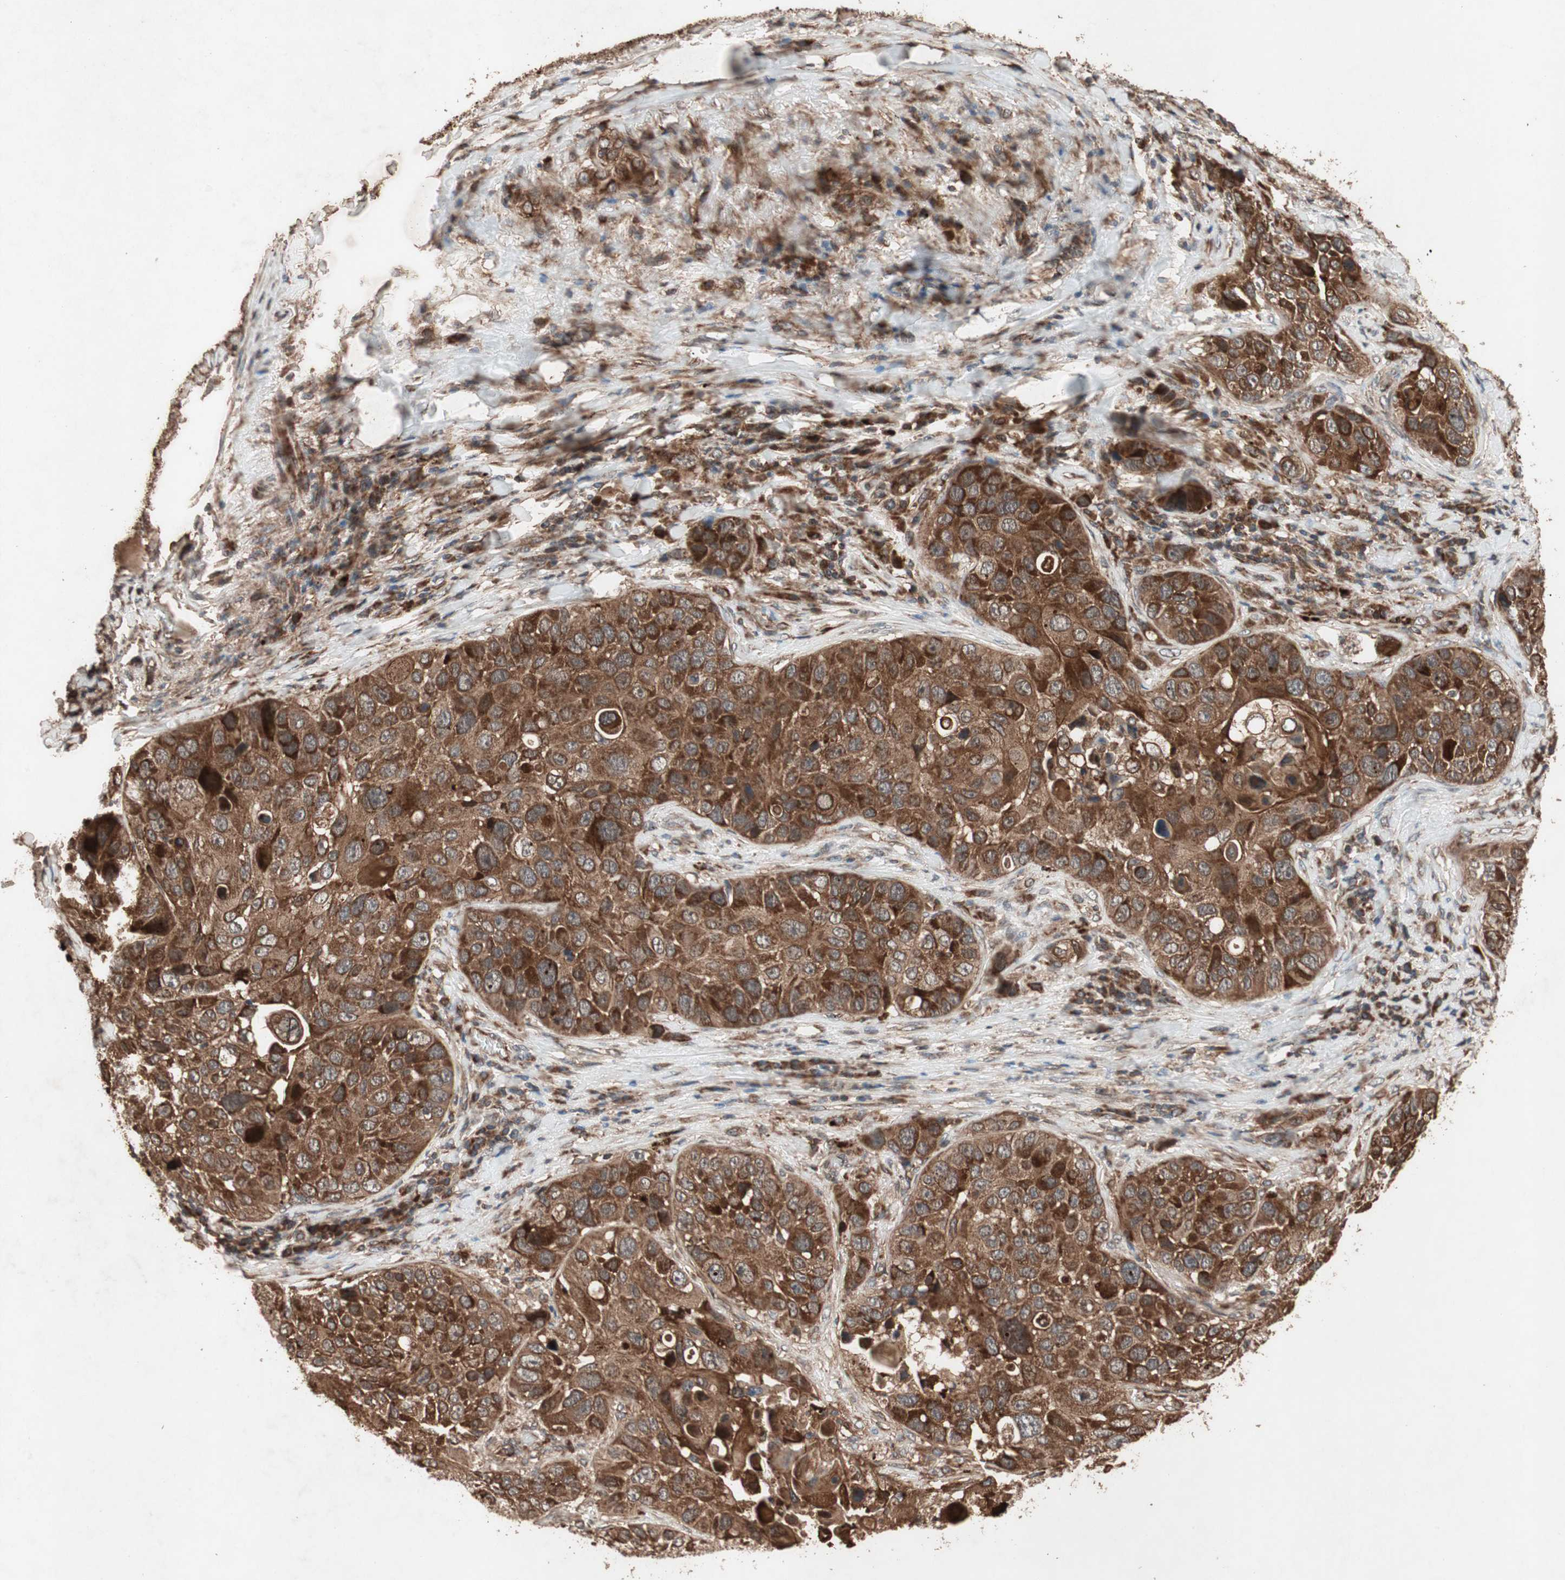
{"staining": {"intensity": "strong", "quantity": ">75%", "location": "cytoplasmic/membranous"}, "tissue": "lung cancer", "cell_type": "Tumor cells", "image_type": "cancer", "snomed": [{"axis": "morphology", "description": "Squamous cell carcinoma, NOS"}, {"axis": "topography", "description": "Lung"}], "caption": "Strong cytoplasmic/membranous staining for a protein is seen in about >75% of tumor cells of squamous cell carcinoma (lung) using IHC.", "gene": "RAB1A", "patient": {"sex": "male", "age": 57}}